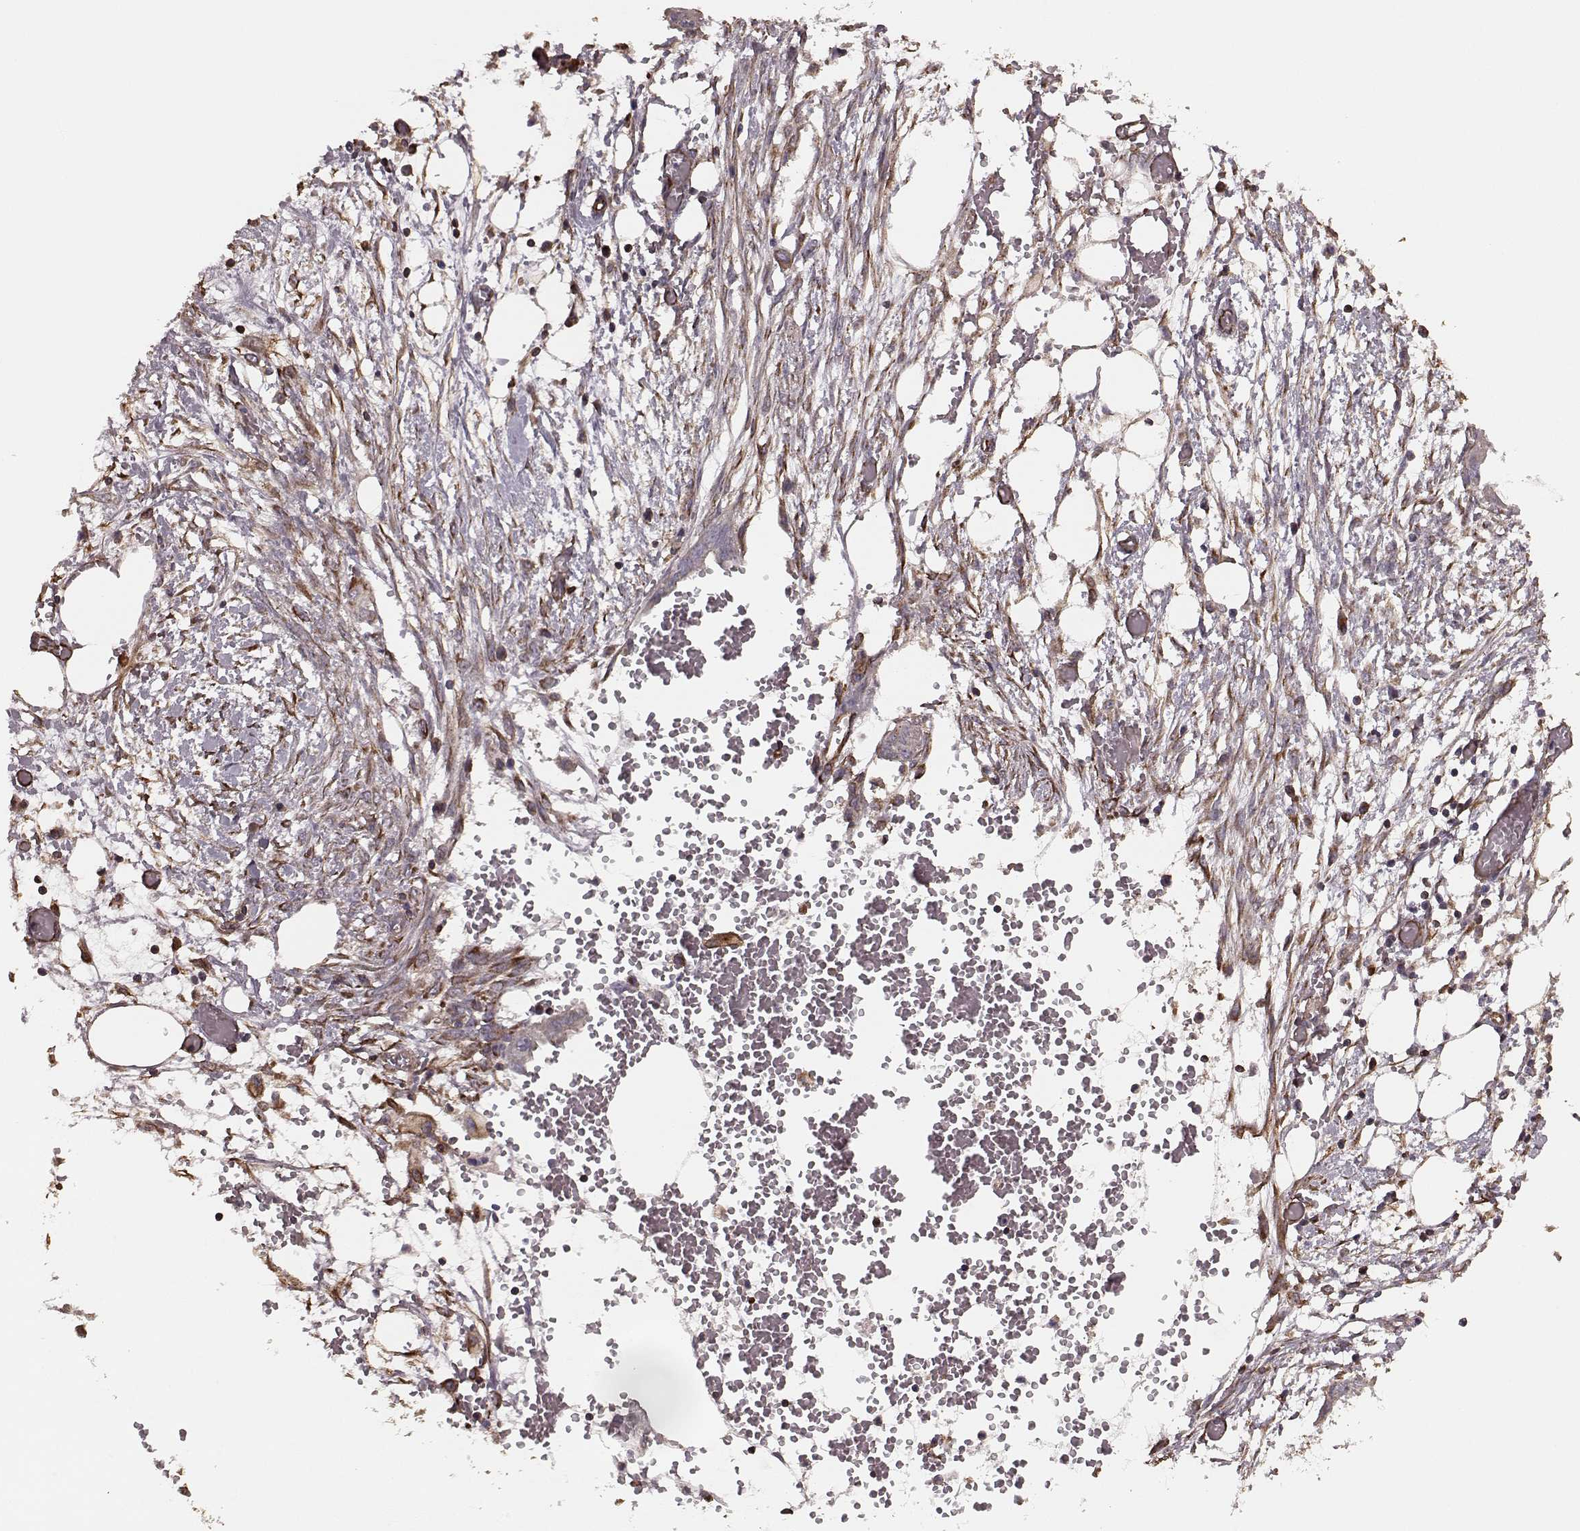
{"staining": {"intensity": "negative", "quantity": "none", "location": "none"}, "tissue": "endometrial cancer", "cell_type": "Tumor cells", "image_type": "cancer", "snomed": [{"axis": "morphology", "description": "Adenocarcinoma, NOS"}, {"axis": "morphology", "description": "Adenocarcinoma, metastatic, NOS"}, {"axis": "topography", "description": "Adipose tissue"}, {"axis": "topography", "description": "Endometrium"}], "caption": "Micrograph shows no protein positivity in tumor cells of endometrial metastatic adenocarcinoma tissue.", "gene": "NTF3", "patient": {"sex": "female", "age": 67}}